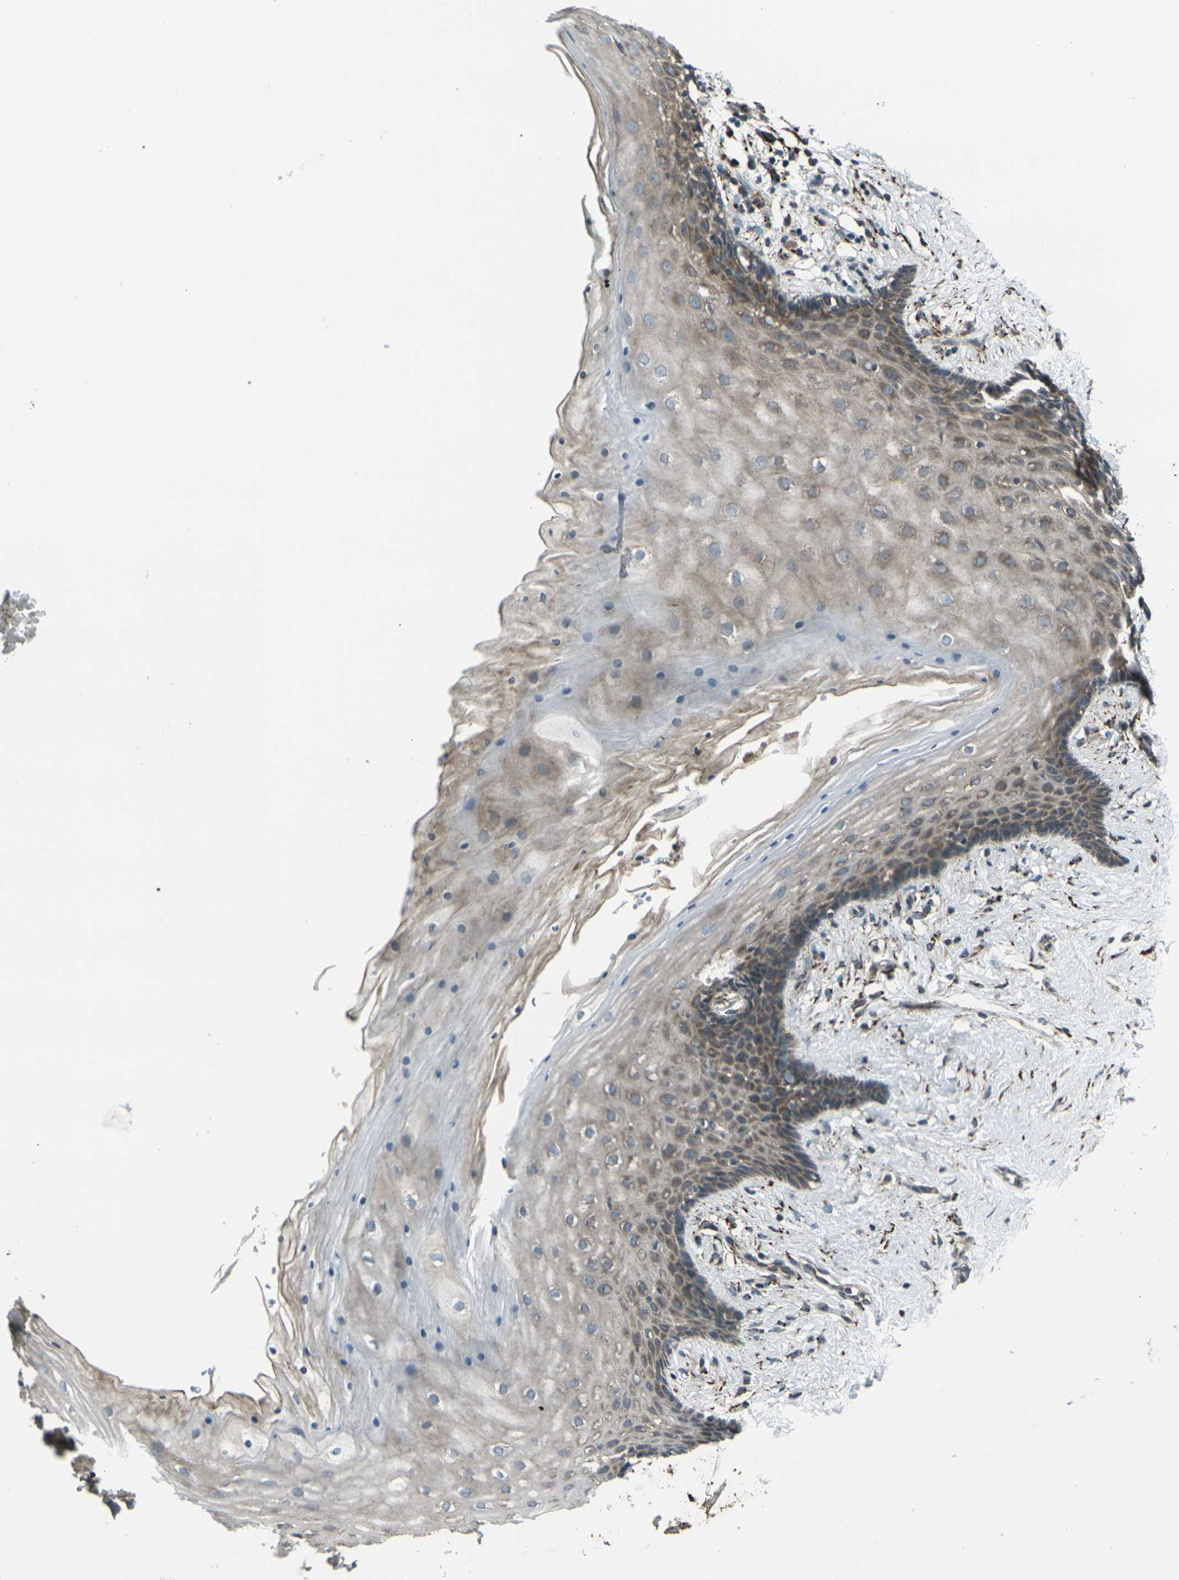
{"staining": {"intensity": "moderate", "quantity": "25%-75%", "location": "cytoplasmic/membranous"}, "tissue": "vagina", "cell_type": "Squamous epithelial cells", "image_type": "normal", "snomed": [{"axis": "morphology", "description": "Normal tissue, NOS"}, {"axis": "topography", "description": "Vagina"}], "caption": "Protein positivity by immunohistochemistry (IHC) demonstrates moderate cytoplasmic/membranous expression in approximately 25%-75% of squamous epithelial cells in benign vagina.", "gene": "LSMEM1", "patient": {"sex": "female", "age": 44}}